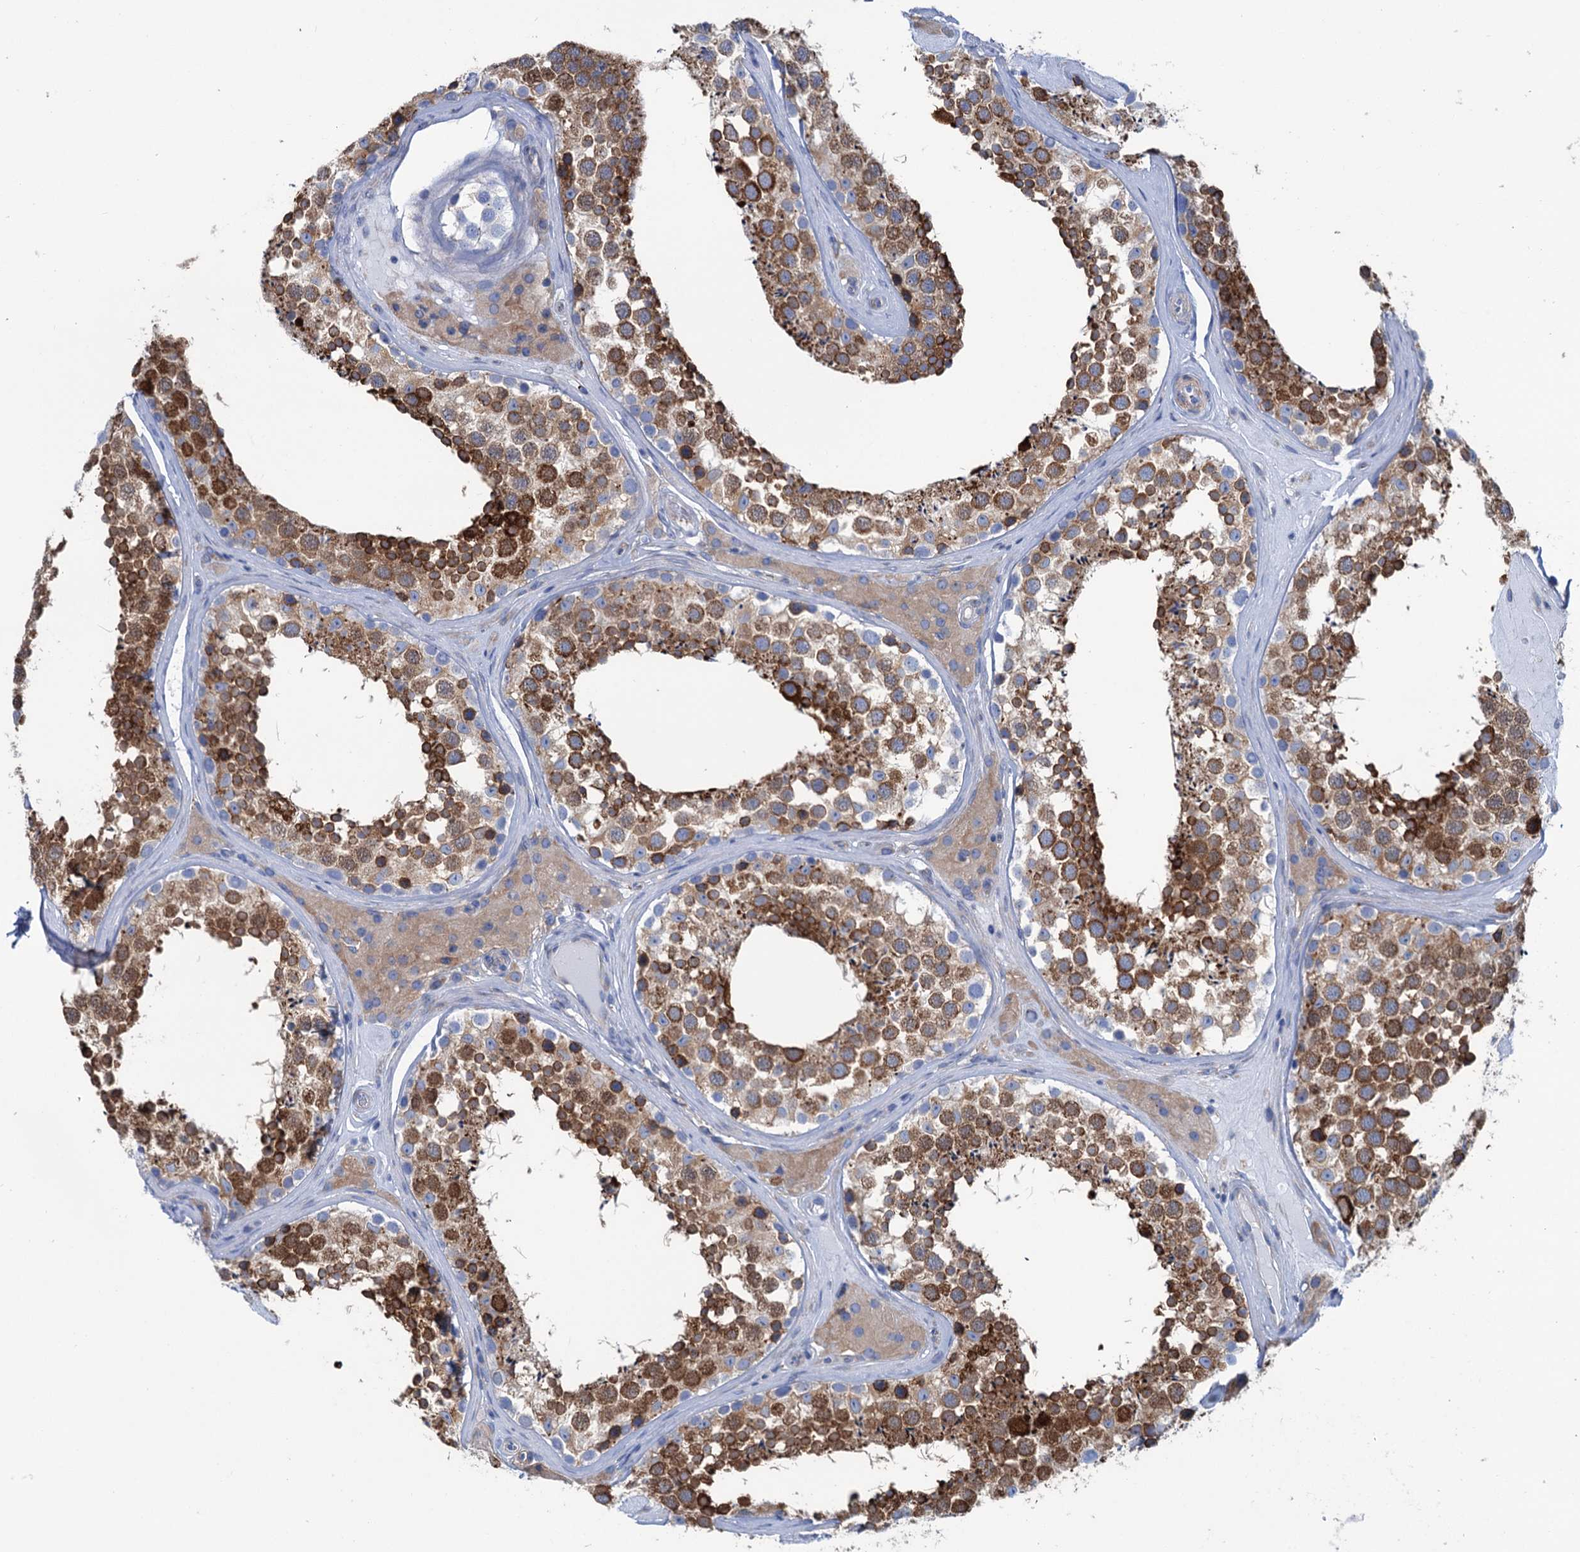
{"staining": {"intensity": "strong", "quantity": ">75%", "location": "cytoplasmic/membranous,nuclear"}, "tissue": "testis", "cell_type": "Cells in seminiferous ducts", "image_type": "normal", "snomed": [{"axis": "morphology", "description": "Normal tissue, NOS"}, {"axis": "topography", "description": "Testis"}], "caption": "Immunohistochemical staining of benign testis reveals >75% levels of strong cytoplasmic/membranous,nuclear protein staining in approximately >75% of cells in seminiferous ducts. (DAB = brown stain, brightfield microscopy at high magnification).", "gene": "SHE", "patient": {"sex": "male", "age": 46}}